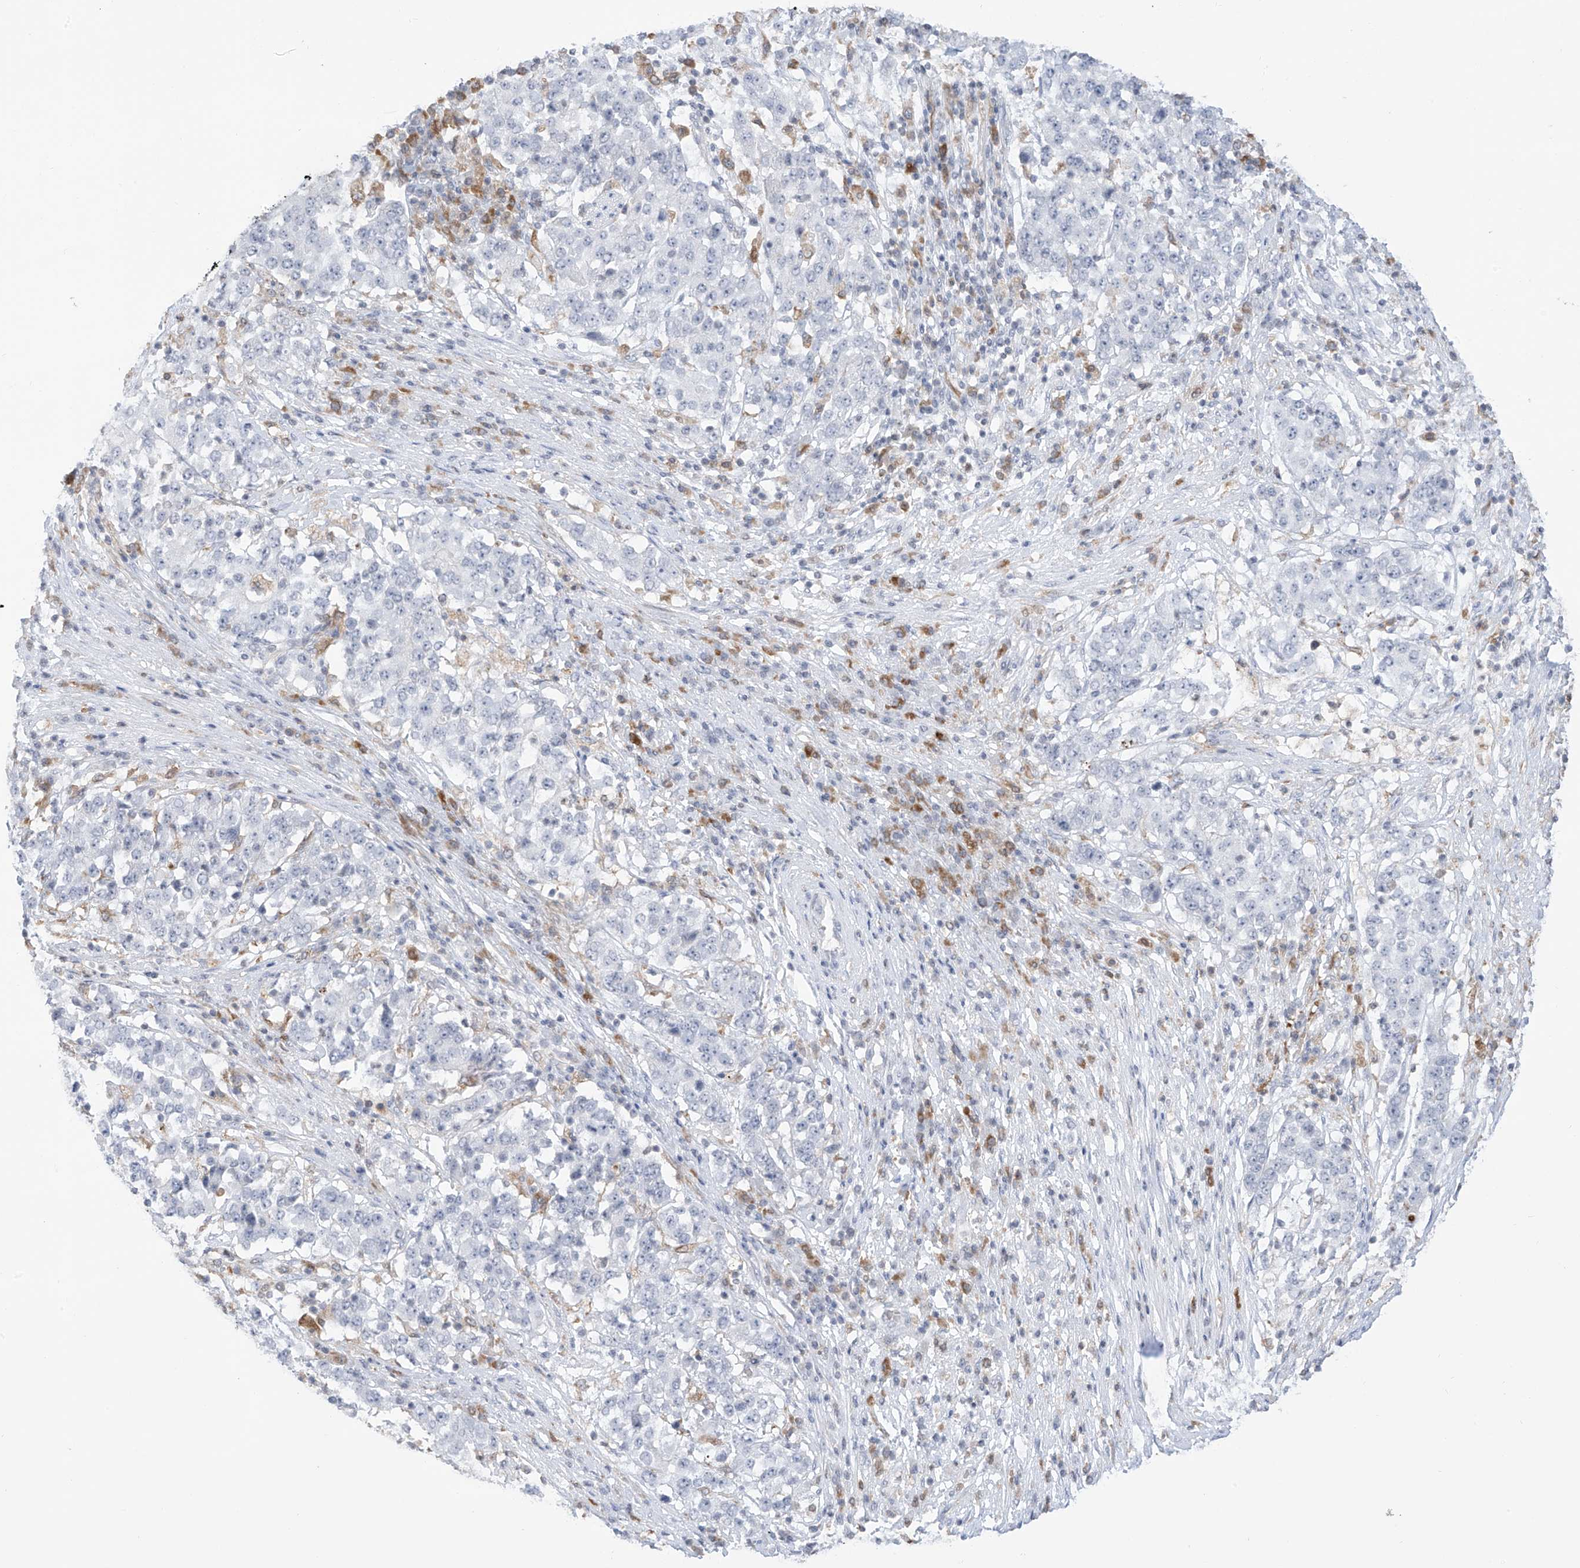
{"staining": {"intensity": "negative", "quantity": "none", "location": "none"}, "tissue": "stomach cancer", "cell_type": "Tumor cells", "image_type": "cancer", "snomed": [{"axis": "morphology", "description": "Adenocarcinoma, NOS"}, {"axis": "topography", "description": "Stomach"}], "caption": "High power microscopy histopathology image of an immunohistochemistry (IHC) photomicrograph of stomach cancer (adenocarcinoma), revealing no significant staining in tumor cells.", "gene": "TBXAS1", "patient": {"sex": "male", "age": 59}}